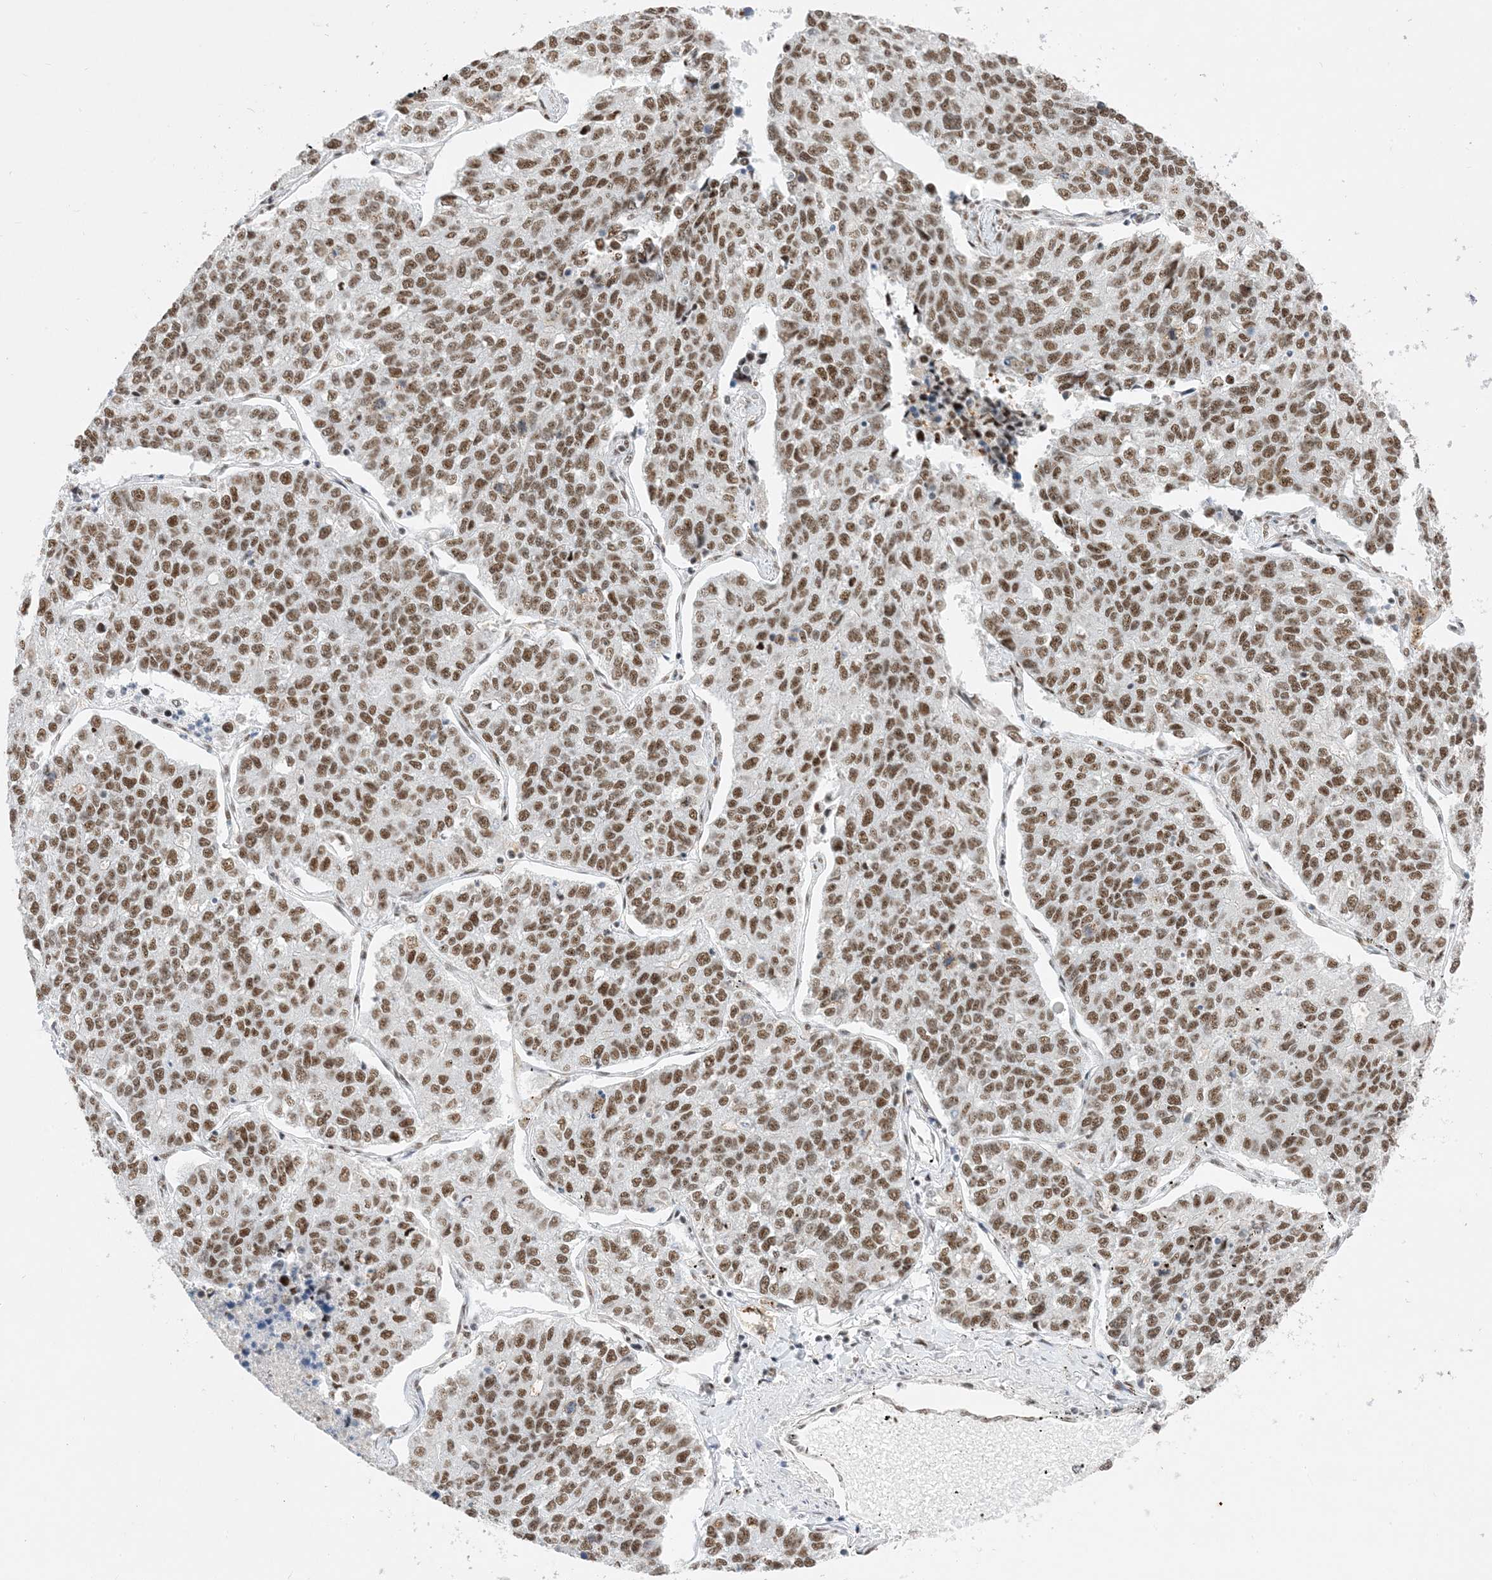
{"staining": {"intensity": "moderate", "quantity": ">75%", "location": "nuclear"}, "tissue": "lung cancer", "cell_type": "Tumor cells", "image_type": "cancer", "snomed": [{"axis": "morphology", "description": "Adenocarcinoma, NOS"}, {"axis": "topography", "description": "Lung"}], "caption": "Immunohistochemical staining of adenocarcinoma (lung) demonstrates medium levels of moderate nuclear expression in approximately >75% of tumor cells.", "gene": "SF3A3", "patient": {"sex": "male", "age": 49}}